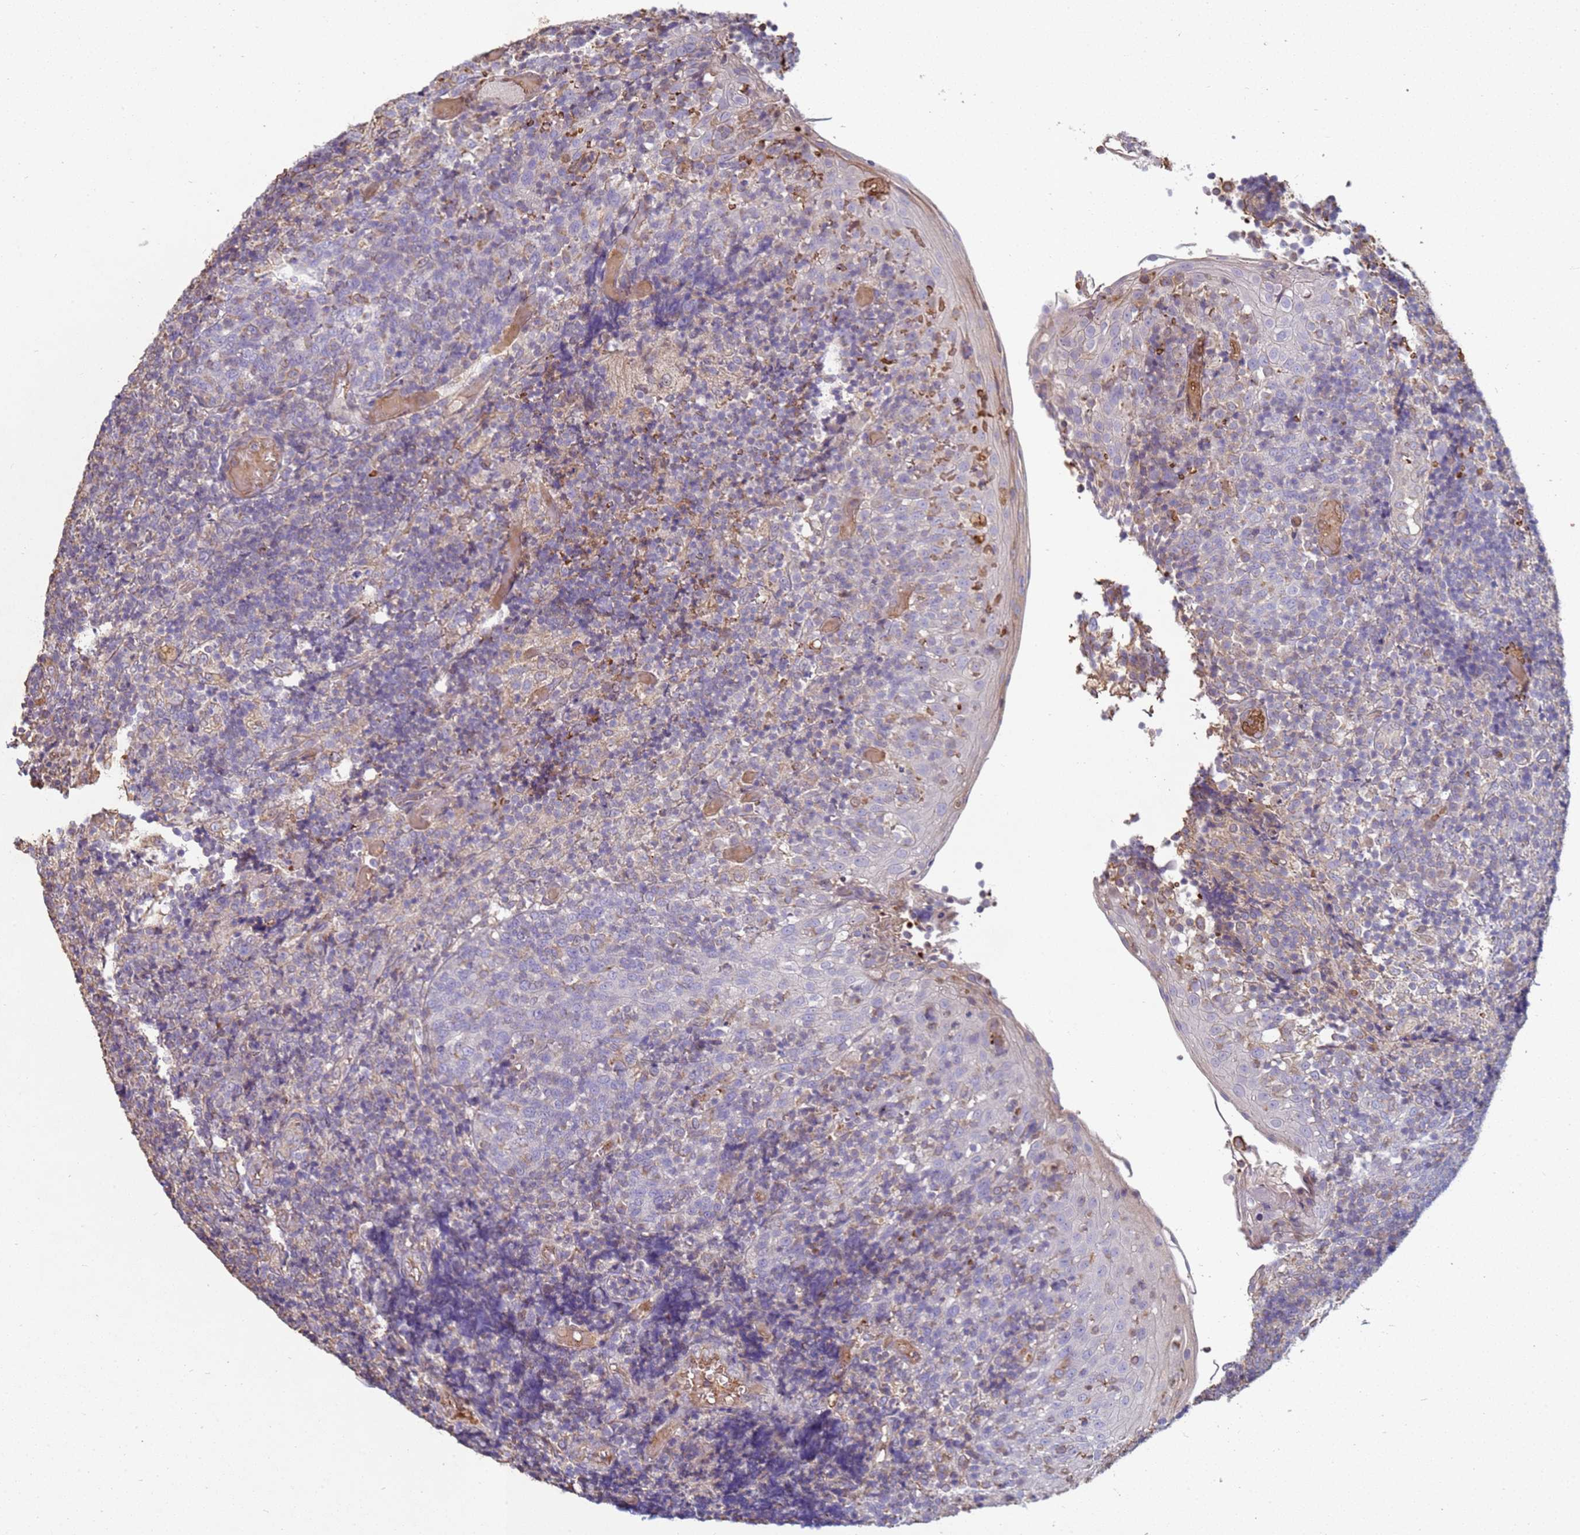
{"staining": {"intensity": "negative", "quantity": "none", "location": "none"}, "tissue": "tonsil", "cell_type": "Germinal center cells", "image_type": "normal", "snomed": [{"axis": "morphology", "description": "Normal tissue, NOS"}, {"axis": "topography", "description": "Tonsil"}], "caption": "Human tonsil stained for a protein using immunohistochemistry demonstrates no expression in germinal center cells.", "gene": "SGIP1", "patient": {"sex": "female", "age": 19}}